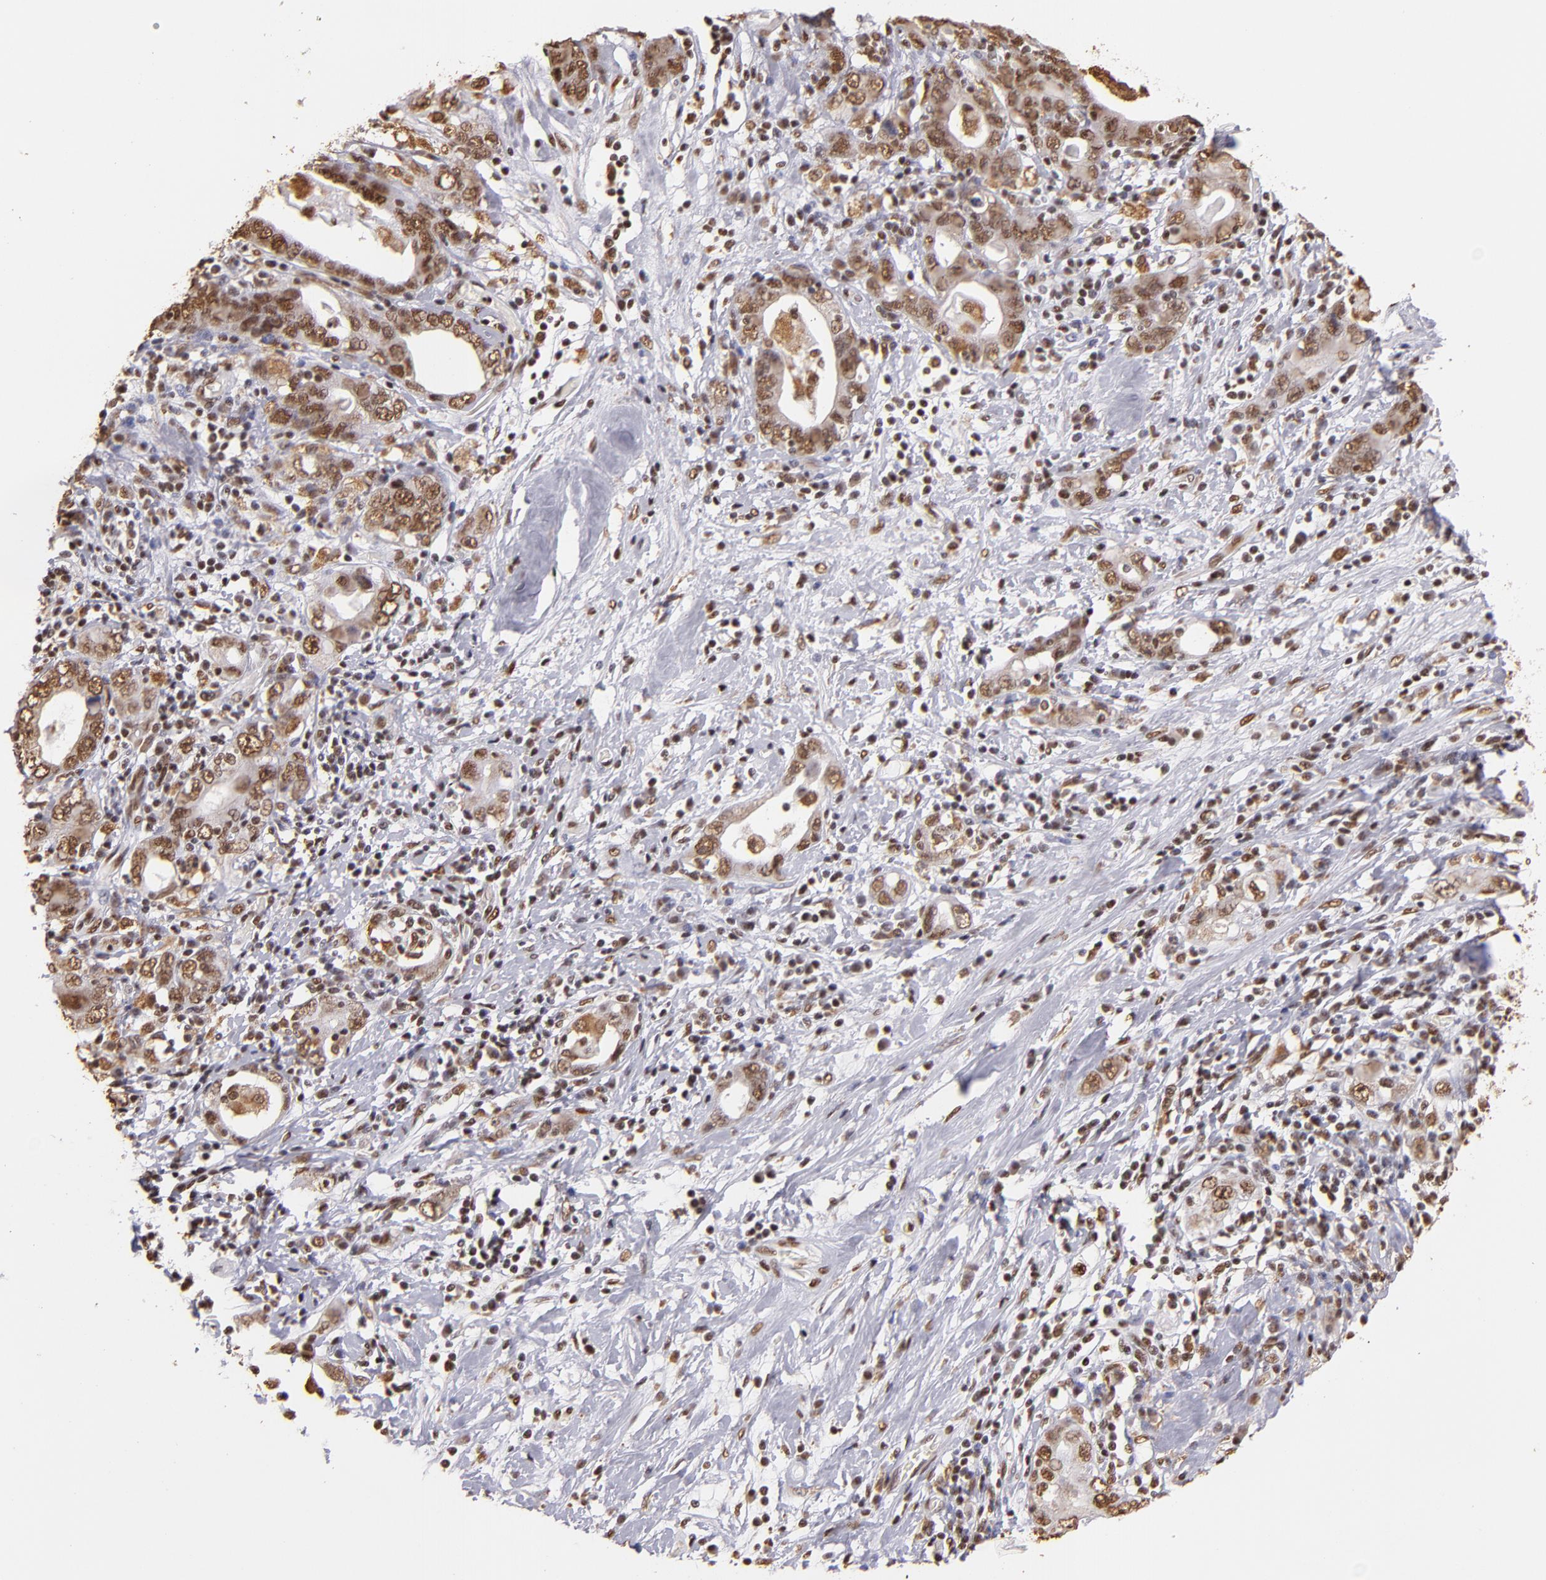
{"staining": {"intensity": "moderate", "quantity": ">75%", "location": "cytoplasmic/membranous,nuclear"}, "tissue": "stomach cancer", "cell_type": "Tumor cells", "image_type": "cancer", "snomed": [{"axis": "morphology", "description": "Adenocarcinoma, NOS"}, {"axis": "topography", "description": "Stomach, lower"}], "caption": "The histopathology image exhibits staining of adenocarcinoma (stomach), revealing moderate cytoplasmic/membranous and nuclear protein positivity (brown color) within tumor cells. (IHC, brightfield microscopy, high magnification).", "gene": "SP1", "patient": {"sex": "female", "age": 93}}